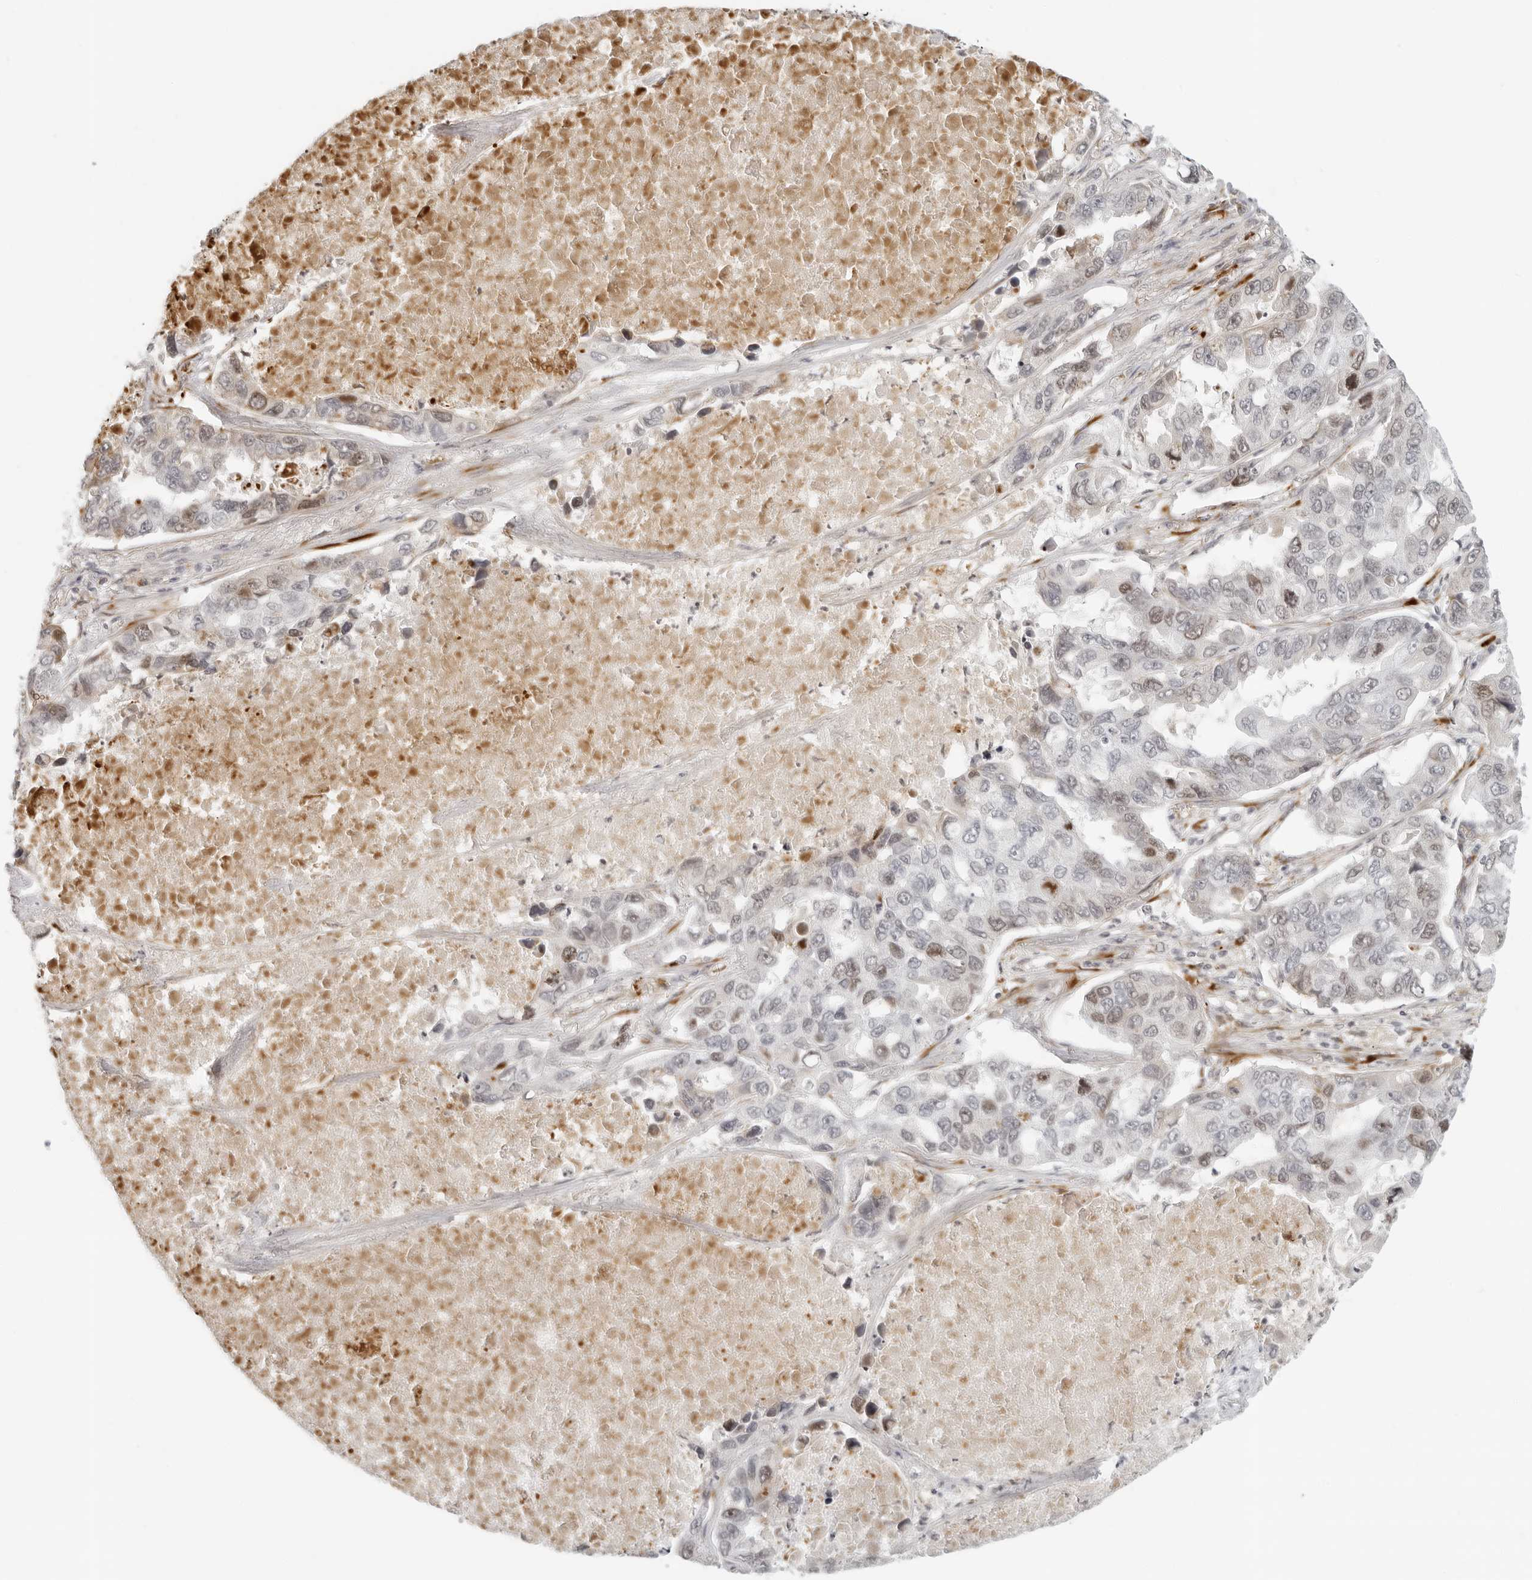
{"staining": {"intensity": "moderate", "quantity": "<25%", "location": "nuclear"}, "tissue": "lung cancer", "cell_type": "Tumor cells", "image_type": "cancer", "snomed": [{"axis": "morphology", "description": "Adenocarcinoma, NOS"}, {"axis": "topography", "description": "Lung"}], "caption": "DAB (3,3'-diaminobenzidine) immunohistochemical staining of human lung cancer (adenocarcinoma) exhibits moderate nuclear protein positivity in about <25% of tumor cells. The staining was performed using DAB, with brown indicating positive protein expression. Nuclei are stained blue with hematoxylin.", "gene": "ZNF678", "patient": {"sex": "male", "age": 64}}